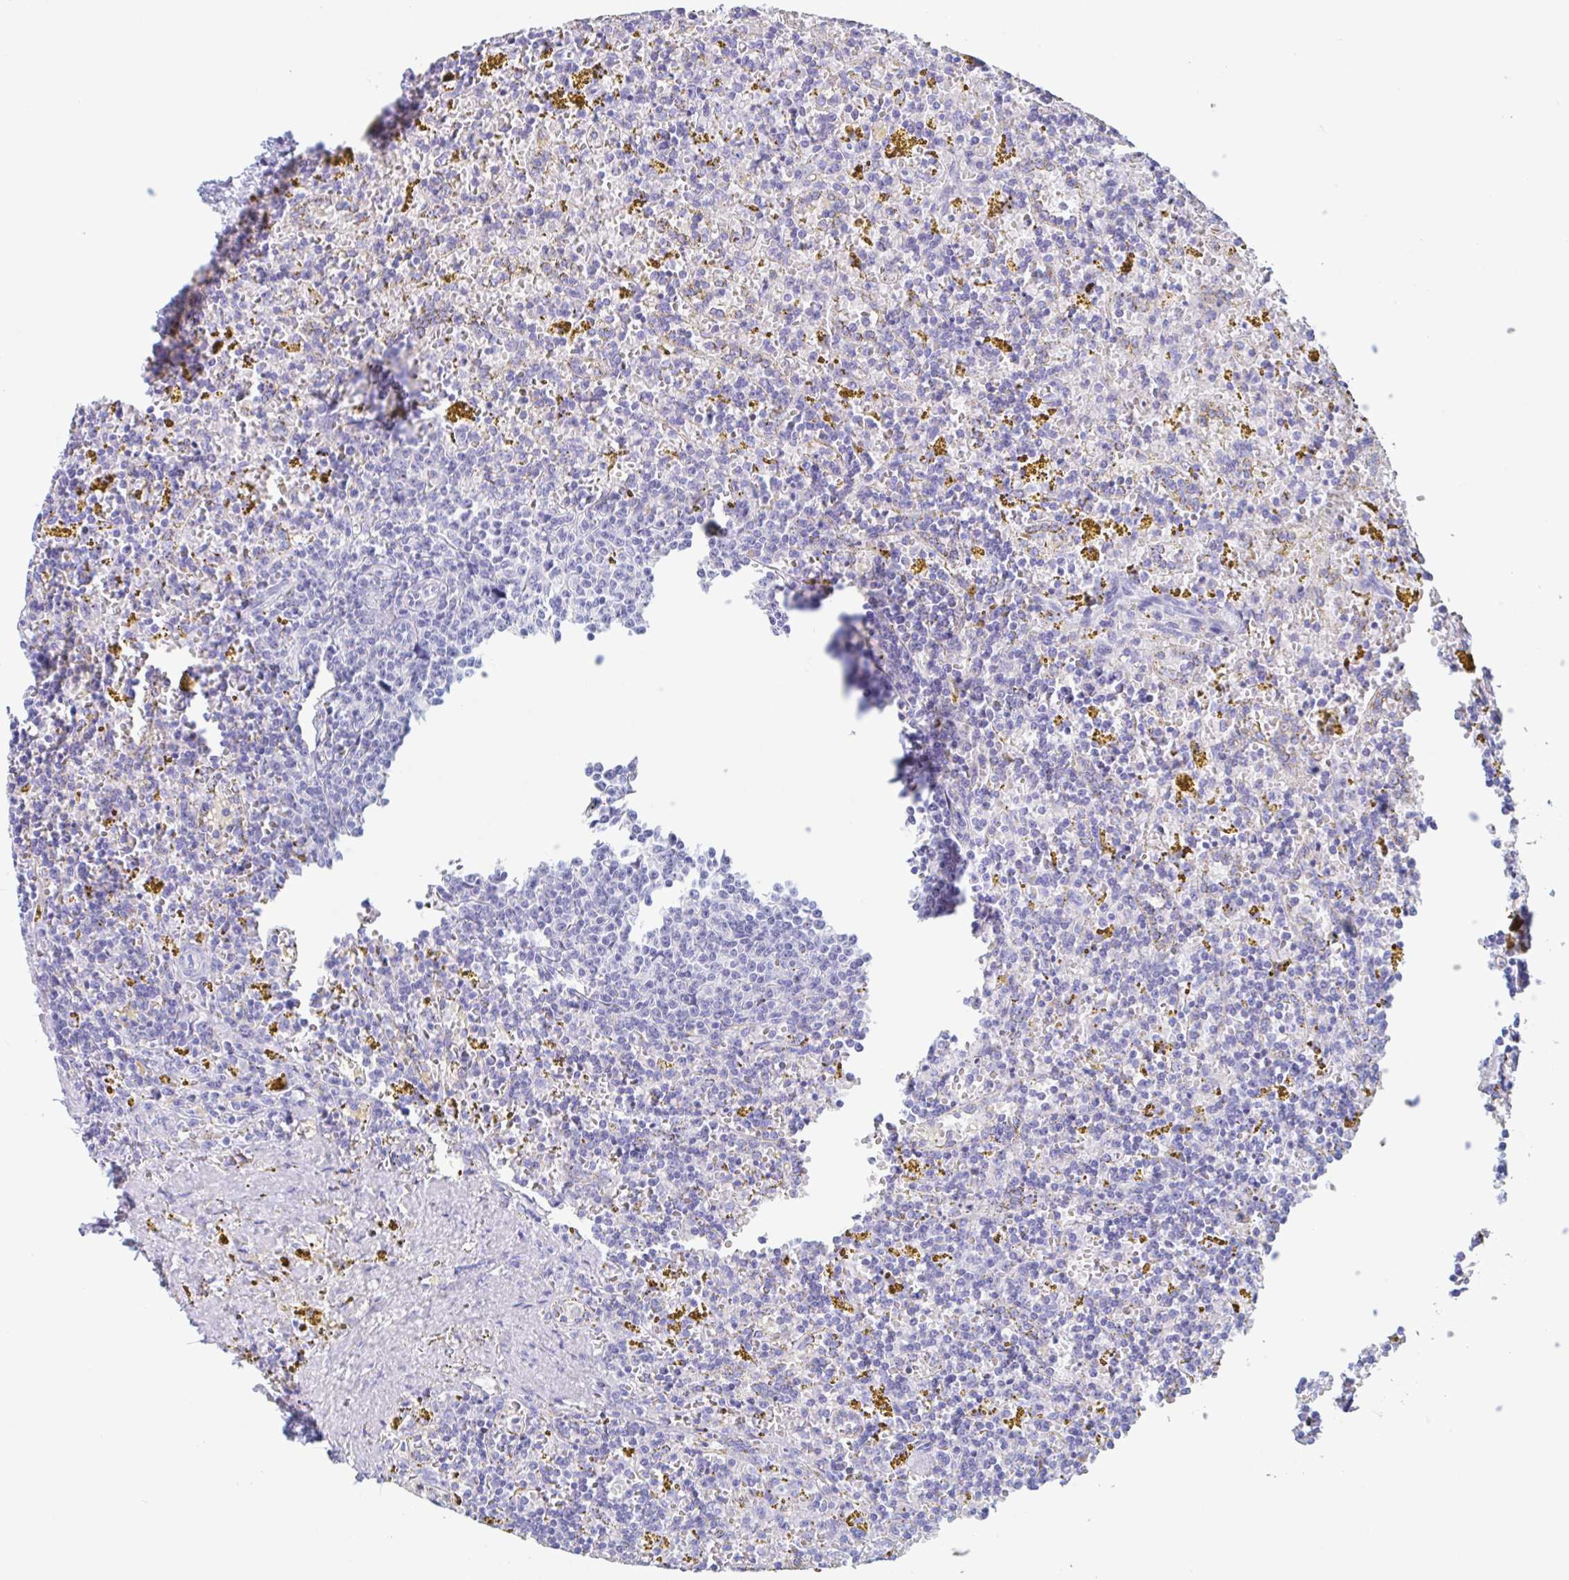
{"staining": {"intensity": "negative", "quantity": "none", "location": "none"}, "tissue": "lymphoma", "cell_type": "Tumor cells", "image_type": "cancer", "snomed": [{"axis": "morphology", "description": "Malignant lymphoma, non-Hodgkin's type, Low grade"}, {"axis": "topography", "description": "Spleen"}, {"axis": "topography", "description": "Lymph node"}], "caption": "Human malignant lymphoma, non-Hodgkin's type (low-grade) stained for a protein using immunohistochemistry (IHC) reveals no staining in tumor cells.", "gene": "ZPBP", "patient": {"sex": "female", "age": 66}}